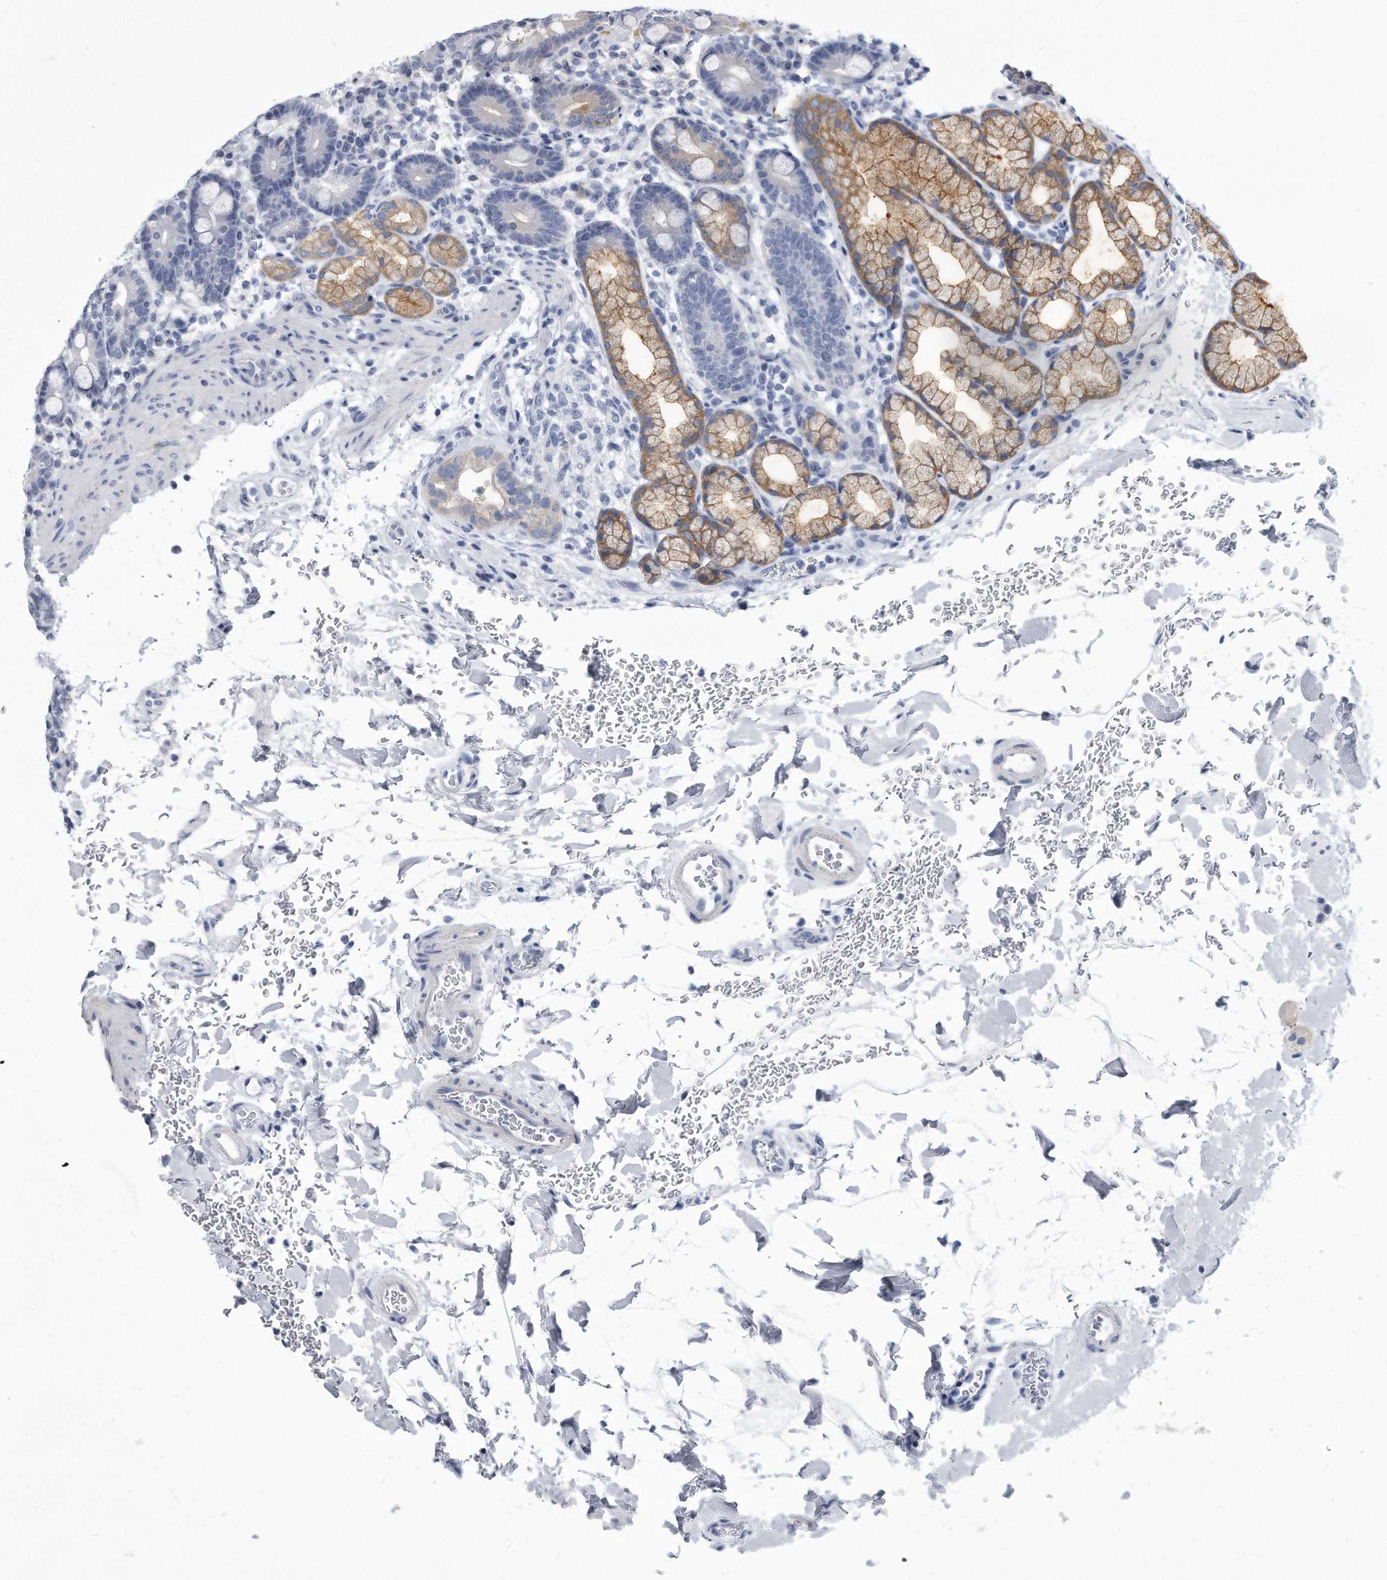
{"staining": {"intensity": "negative", "quantity": "none", "location": "none"}, "tissue": "duodenum", "cell_type": "Glandular cells", "image_type": "normal", "snomed": [{"axis": "morphology", "description": "Normal tissue, NOS"}, {"axis": "topography", "description": "Duodenum"}], "caption": "This photomicrograph is of unremarkable duodenum stained with immunohistochemistry (IHC) to label a protein in brown with the nuclei are counter-stained blue. There is no positivity in glandular cells.", "gene": "PYGB", "patient": {"sex": "male", "age": 54}}